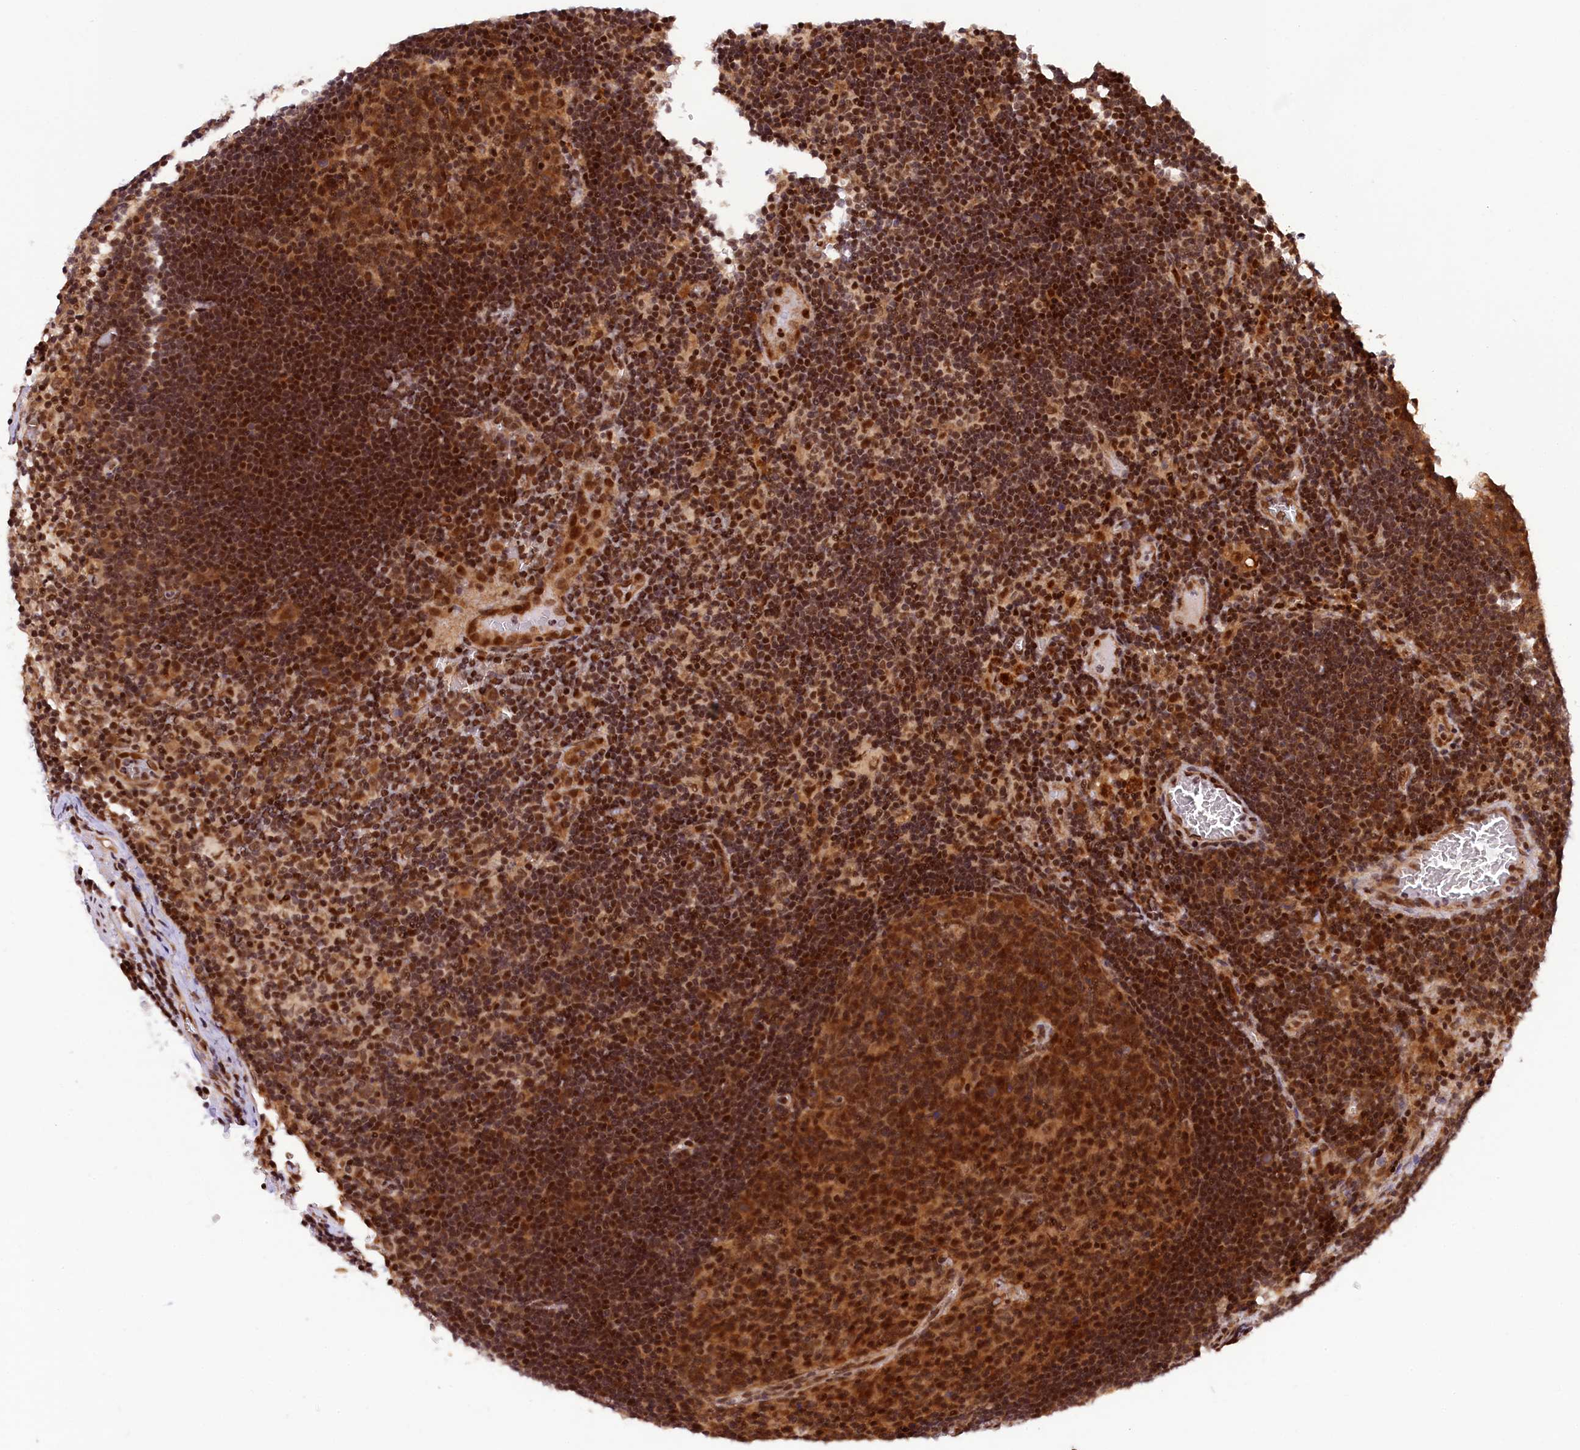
{"staining": {"intensity": "strong", "quantity": ">75%", "location": "cytoplasmic/membranous,nuclear"}, "tissue": "lymph node", "cell_type": "Germinal center cells", "image_type": "normal", "snomed": [{"axis": "morphology", "description": "Normal tissue, NOS"}, {"axis": "topography", "description": "Lymph node"}], "caption": "Strong cytoplasmic/membranous,nuclear protein staining is present in about >75% of germinal center cells in lymph node.", "gene": "SAMD4A", "patient": {"sex": "female", "age": 73}}